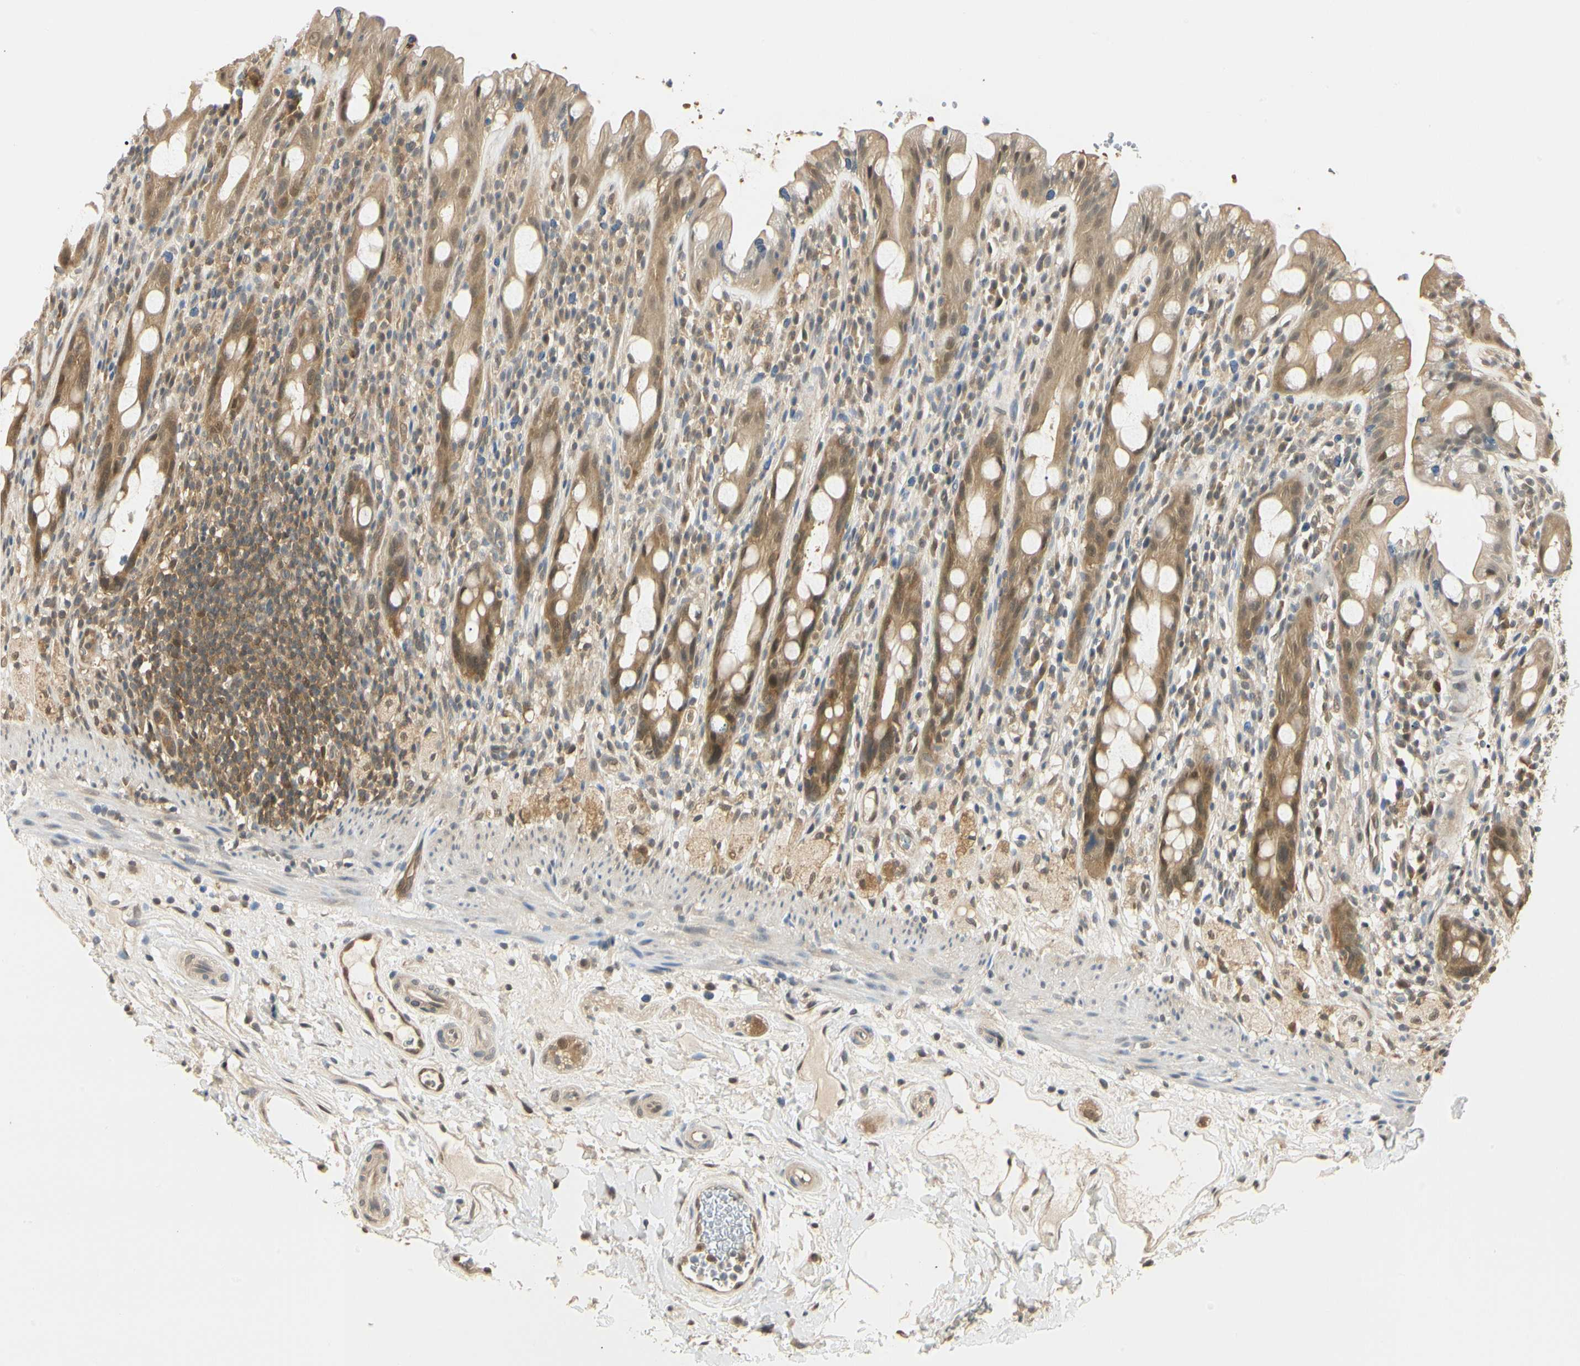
{"staining": {"intensity": "moderate", "quantity": ">75%", "location": "cytoplasmic/membranous,nuclear"}, "tissue": "rectum", "cell_type": "Glandular cells", "image_type": "normal", "snomed": [{"axis": "morphology", "description": "Normal tissue, NOS"}, {"axis": "topography", "description": "Rectum"}], "caption": "A high-resolution image shows immunohistochemistry (IHC) staining of benign rectum, which shows moderate cytoplasmic/membranous,nuclear positivity in about >75% of glandular cells.", "gene": "UBE2Z", "patient": {"sex": "male", "age": 44}}